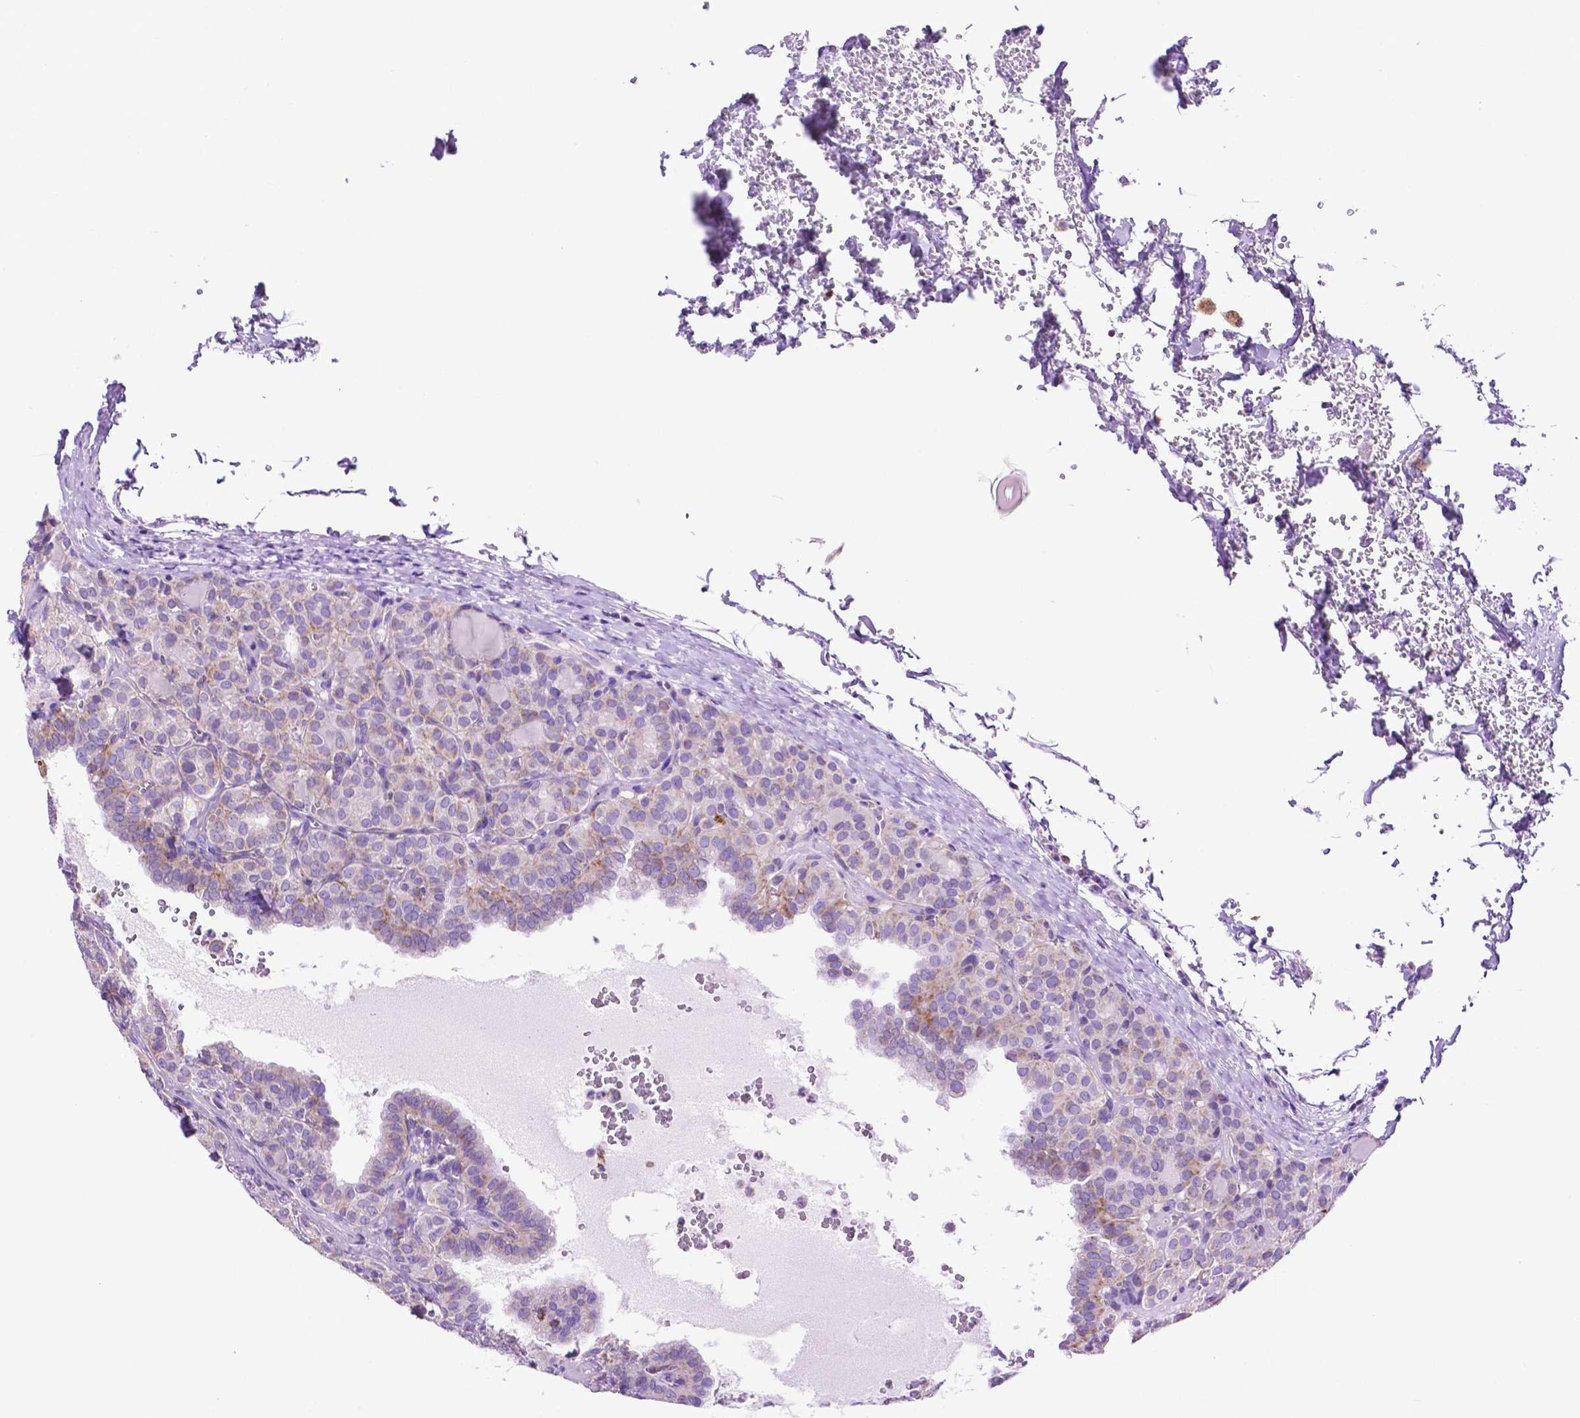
{"staining": {"intensity": "weak", "quantity": "25%-75%", "location": "cytoplasmic/membranous"}, "tissue": "thyroid cancer", "cell_type": "Tumor cells", "image_type": "cancer", "snomed": [{"axis": "morphology", "description": "Papillary adenocarcinoma, NOS"}, {"axis": "topography", "description": "Thyroid gland"}], "caption": "Protein staining of papillary adenocarcinoma (thyroid) tissue exhibits weak cytoplasmic/membranous positivity in approximately 25%-75% of tumor cells.", "gene": "GDPD5", "patient": {"sex": "female", "age": 41}}